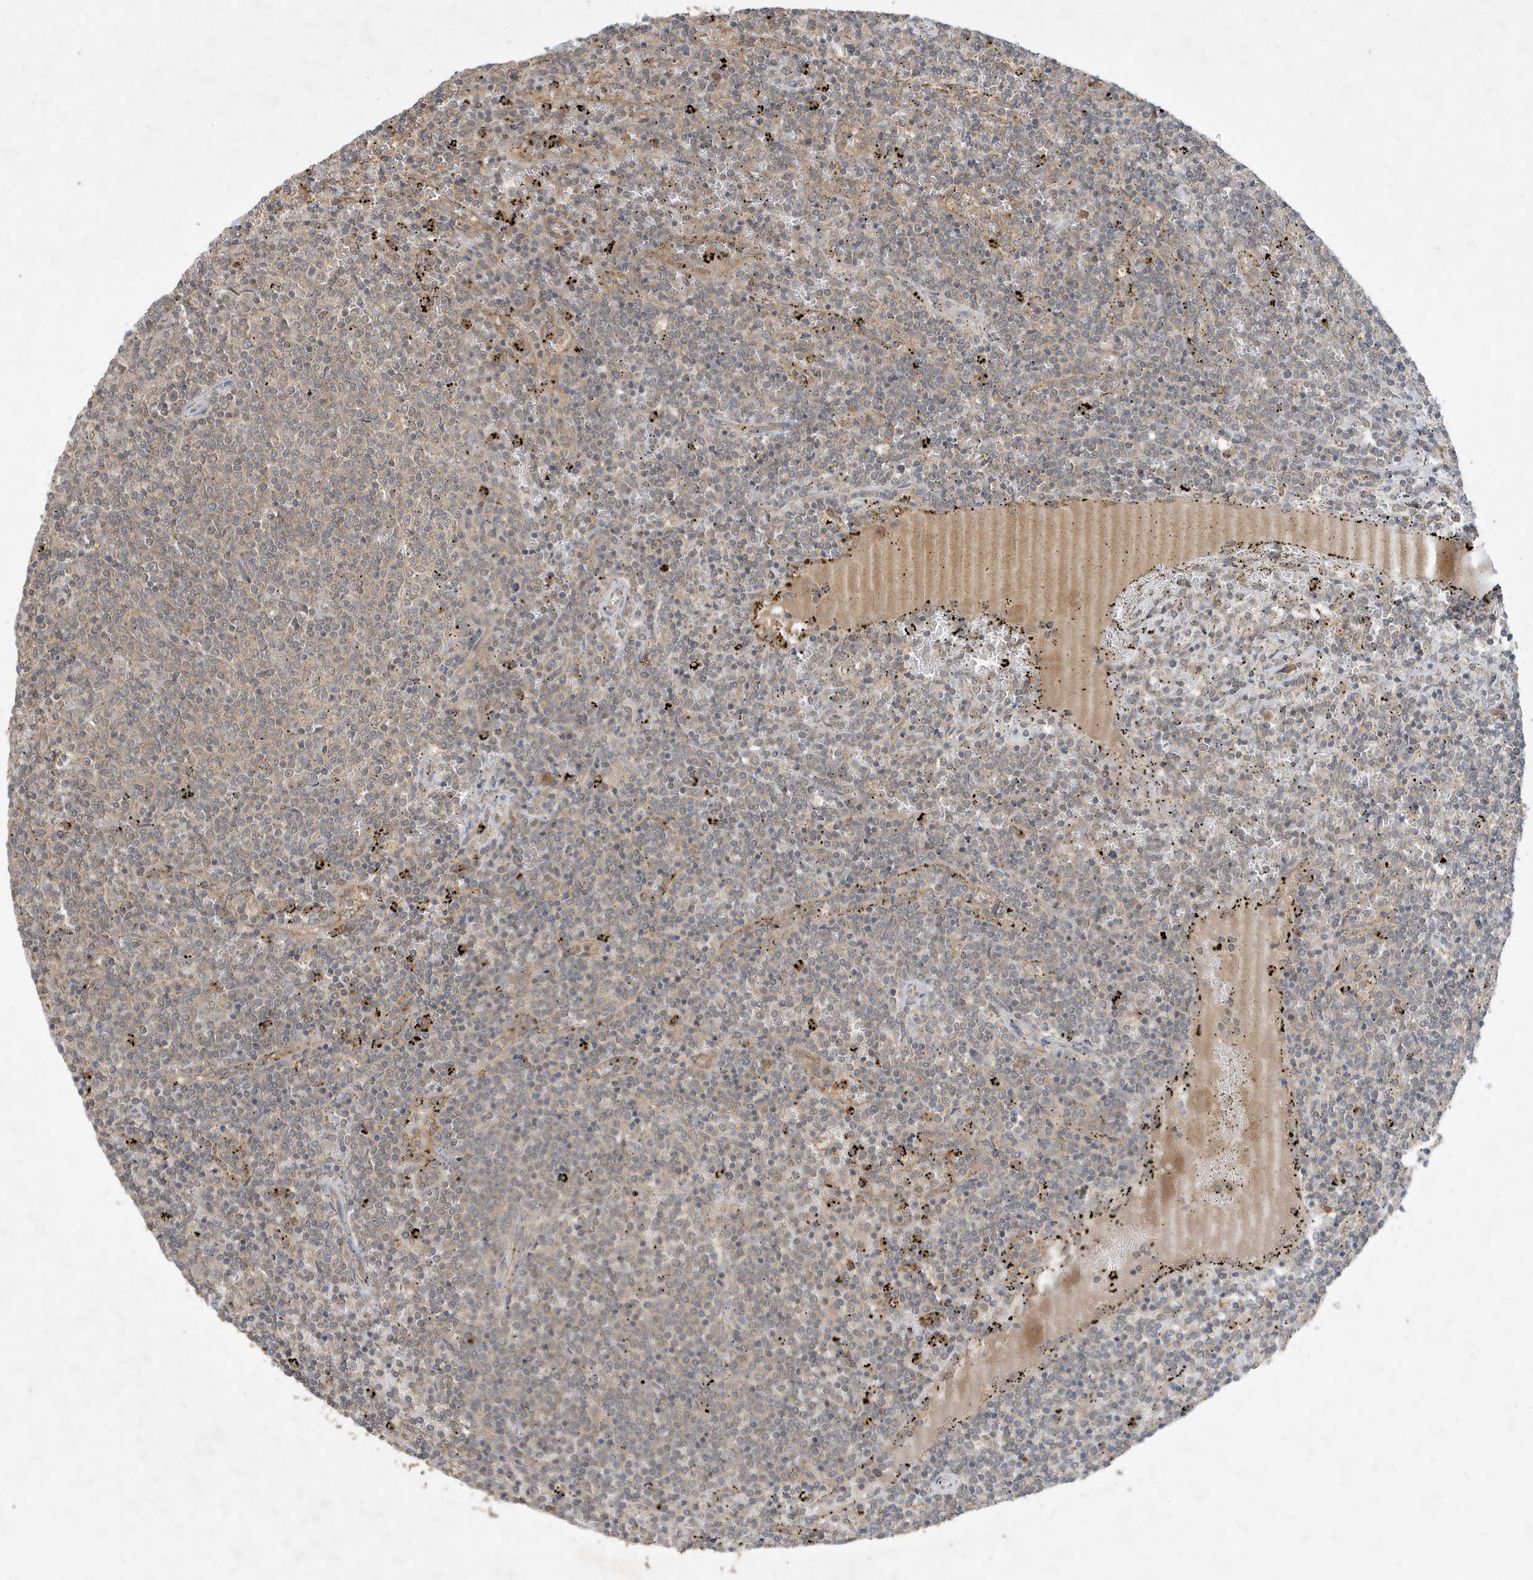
{"staining": {"intensity": "weak", "quantity": "<25%", "location": "cytoplasmic/membranous"}, "tissue": "lymphoma", "cell_type": "Tumor cells", "image_type": "cancer", "snomed": [{"axis": "morphology", "description": "Malignant lymphoma, non-Hodgkin's type, Low grade"}, {"axis": "topography", "description": "Spleen"}], "caption": "Immunohistochemistry (IHC) of low-grade malignant lymphoma, non-Hodgkin's type demonstrates no staining in tumor cells.", "gene": "ABCB9", "patient": {"sex": "female", "age": 50}}